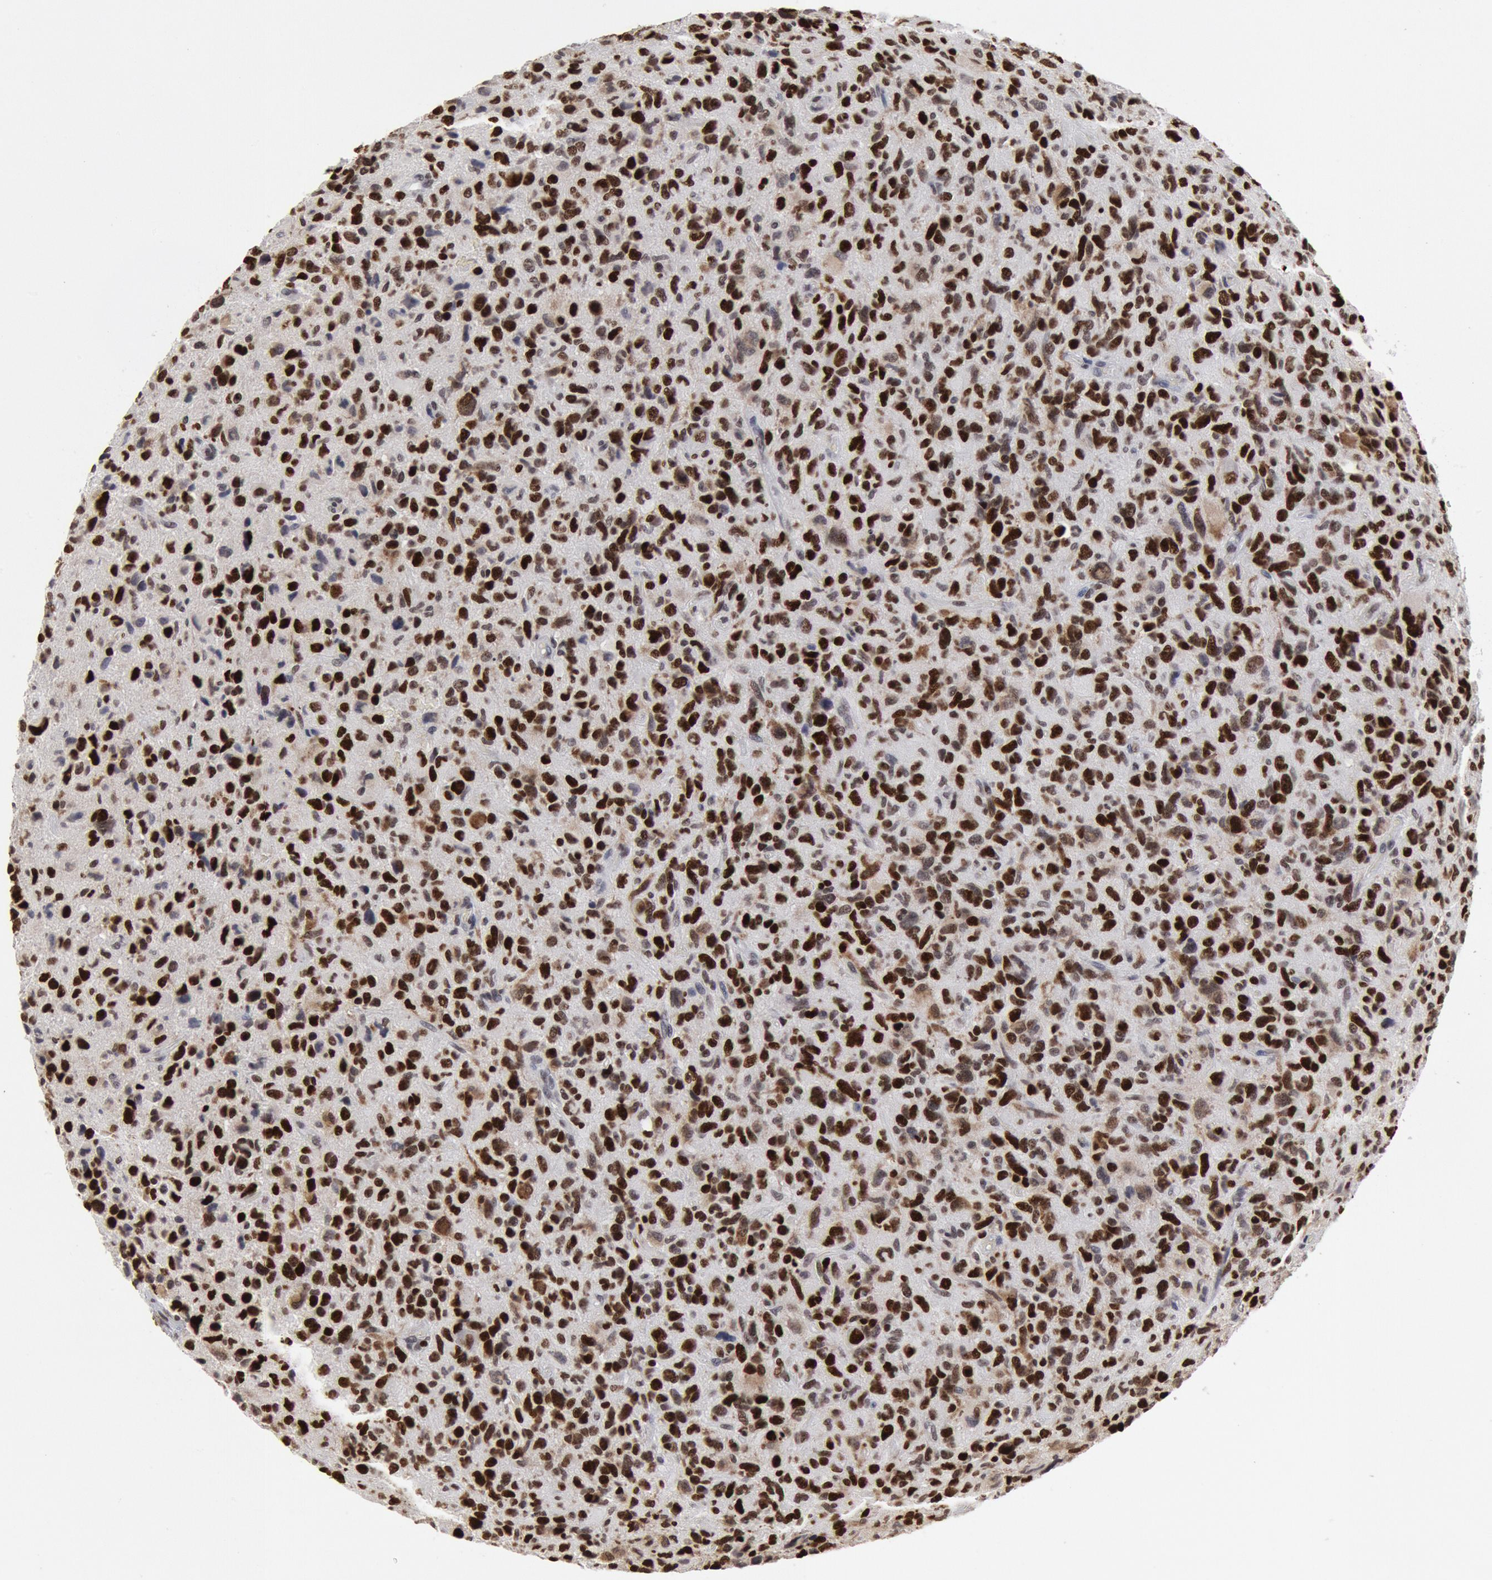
{"staining": {"intensity": "strong", "quantity": ">75%", "location": "nuclear"}, "tissue": "glioma", "cell_type": "Tumor cells", "image_type": "cancer", "snomed": [{"axis": "morphology", "description": "Glioma, malignant, High grade"}, {"axis": "topography", "description": "Brain"}], "caption": "Immunohistochemical staining of glioma demonstrates high levels of strong nuclear positivity in about >75% of tumor cells. Ihc stains the protein of interest in brown and the nuclei are stained blue.", "gene": "SUB1", "patient": {"sex": "female", "age": 60}}